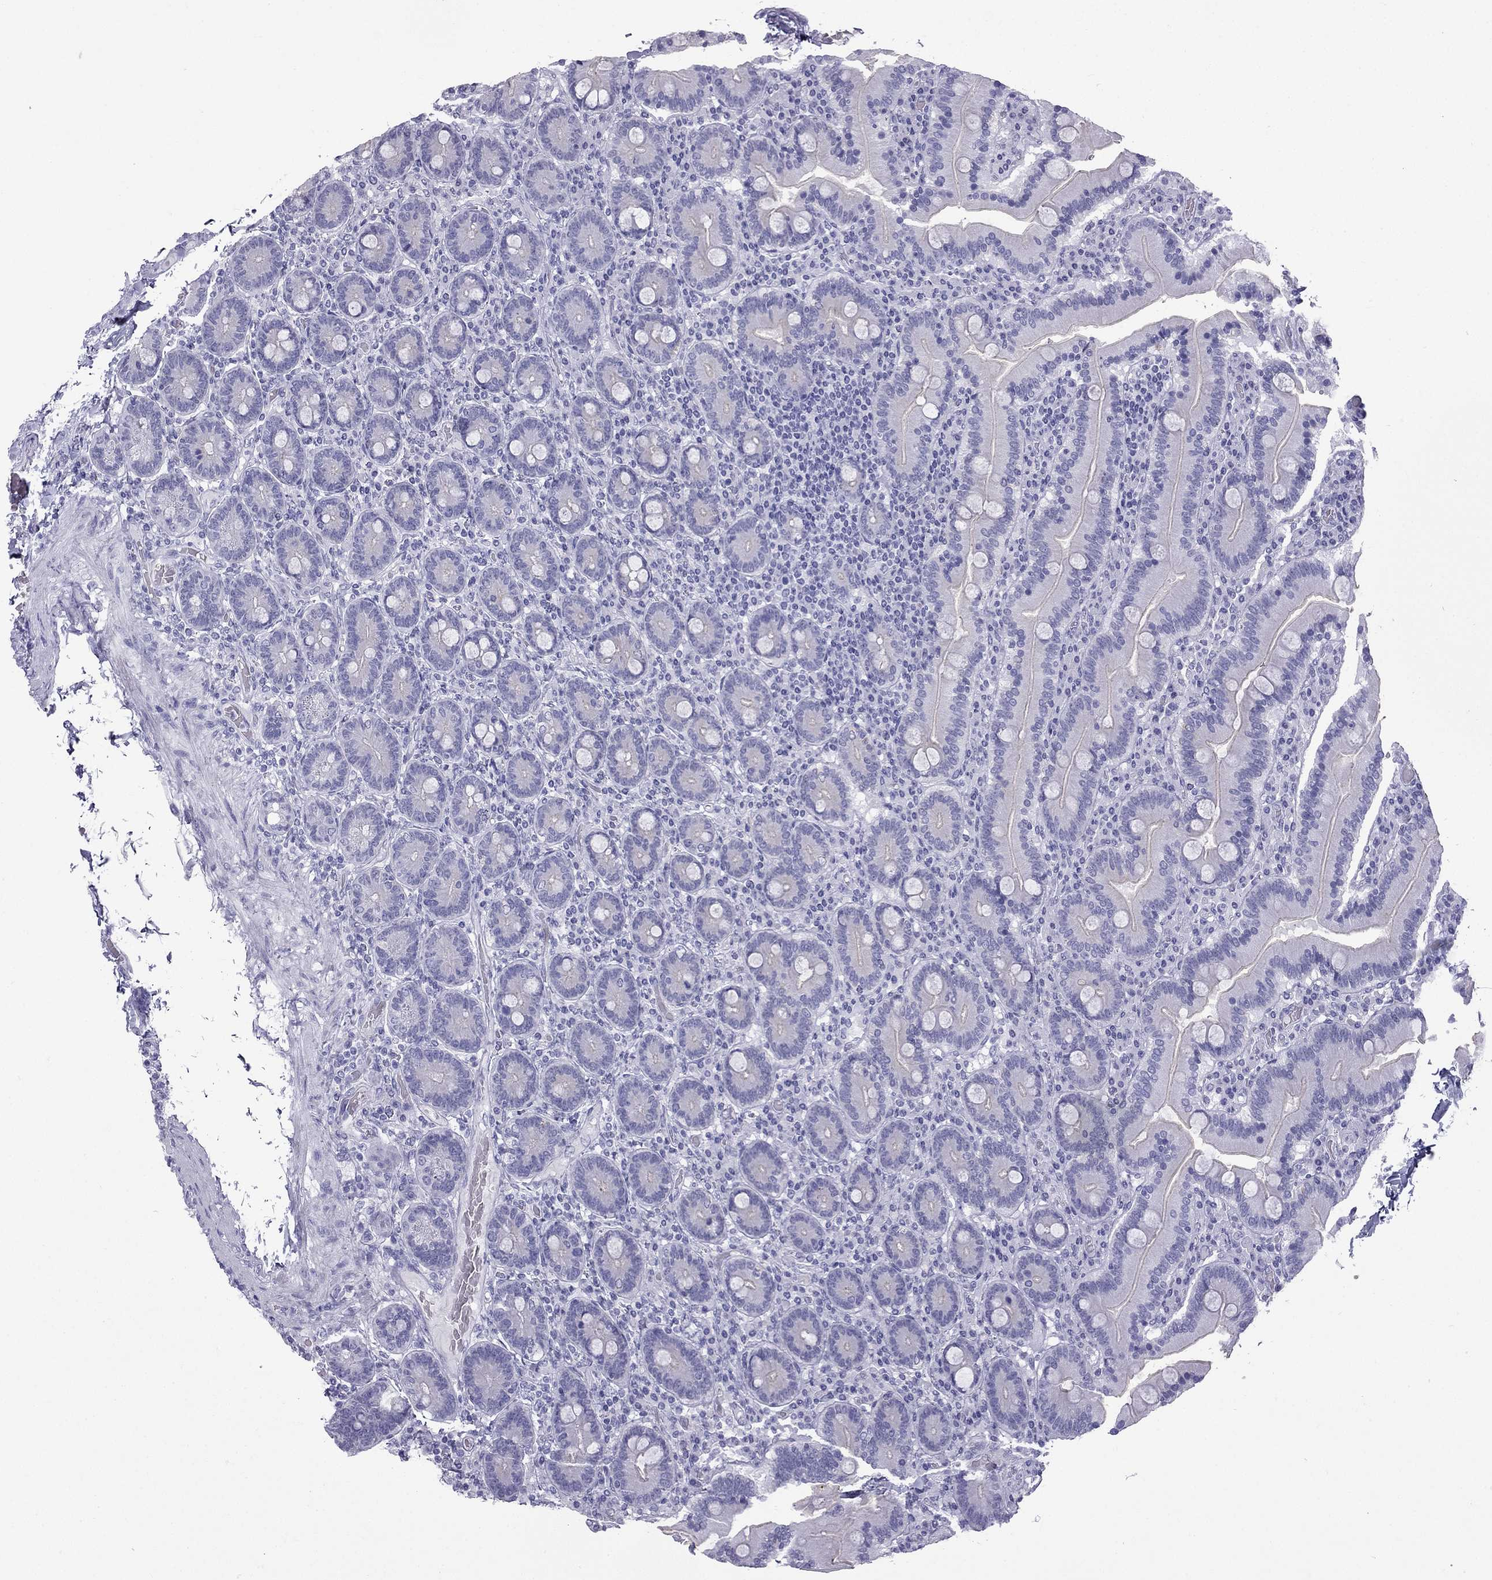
{"staining": {"intensity": "weak", "quantity": "<25%", "location": "cytoplasmic/membranous"}, "tissue": "duodenum", "cell_type": "Glandular cells", "image_type": "normal", "snomed": [{"axis": "morphology", "description": "Normal tissue, NOS"}, {"axis": "topography", "description": "Duodenum"}], "caption": "Duodenum stained for a protein using IHC displays no staining glandular cells.", "gene": "GJA8", "patient": {"sex": "female", "age": 62}}